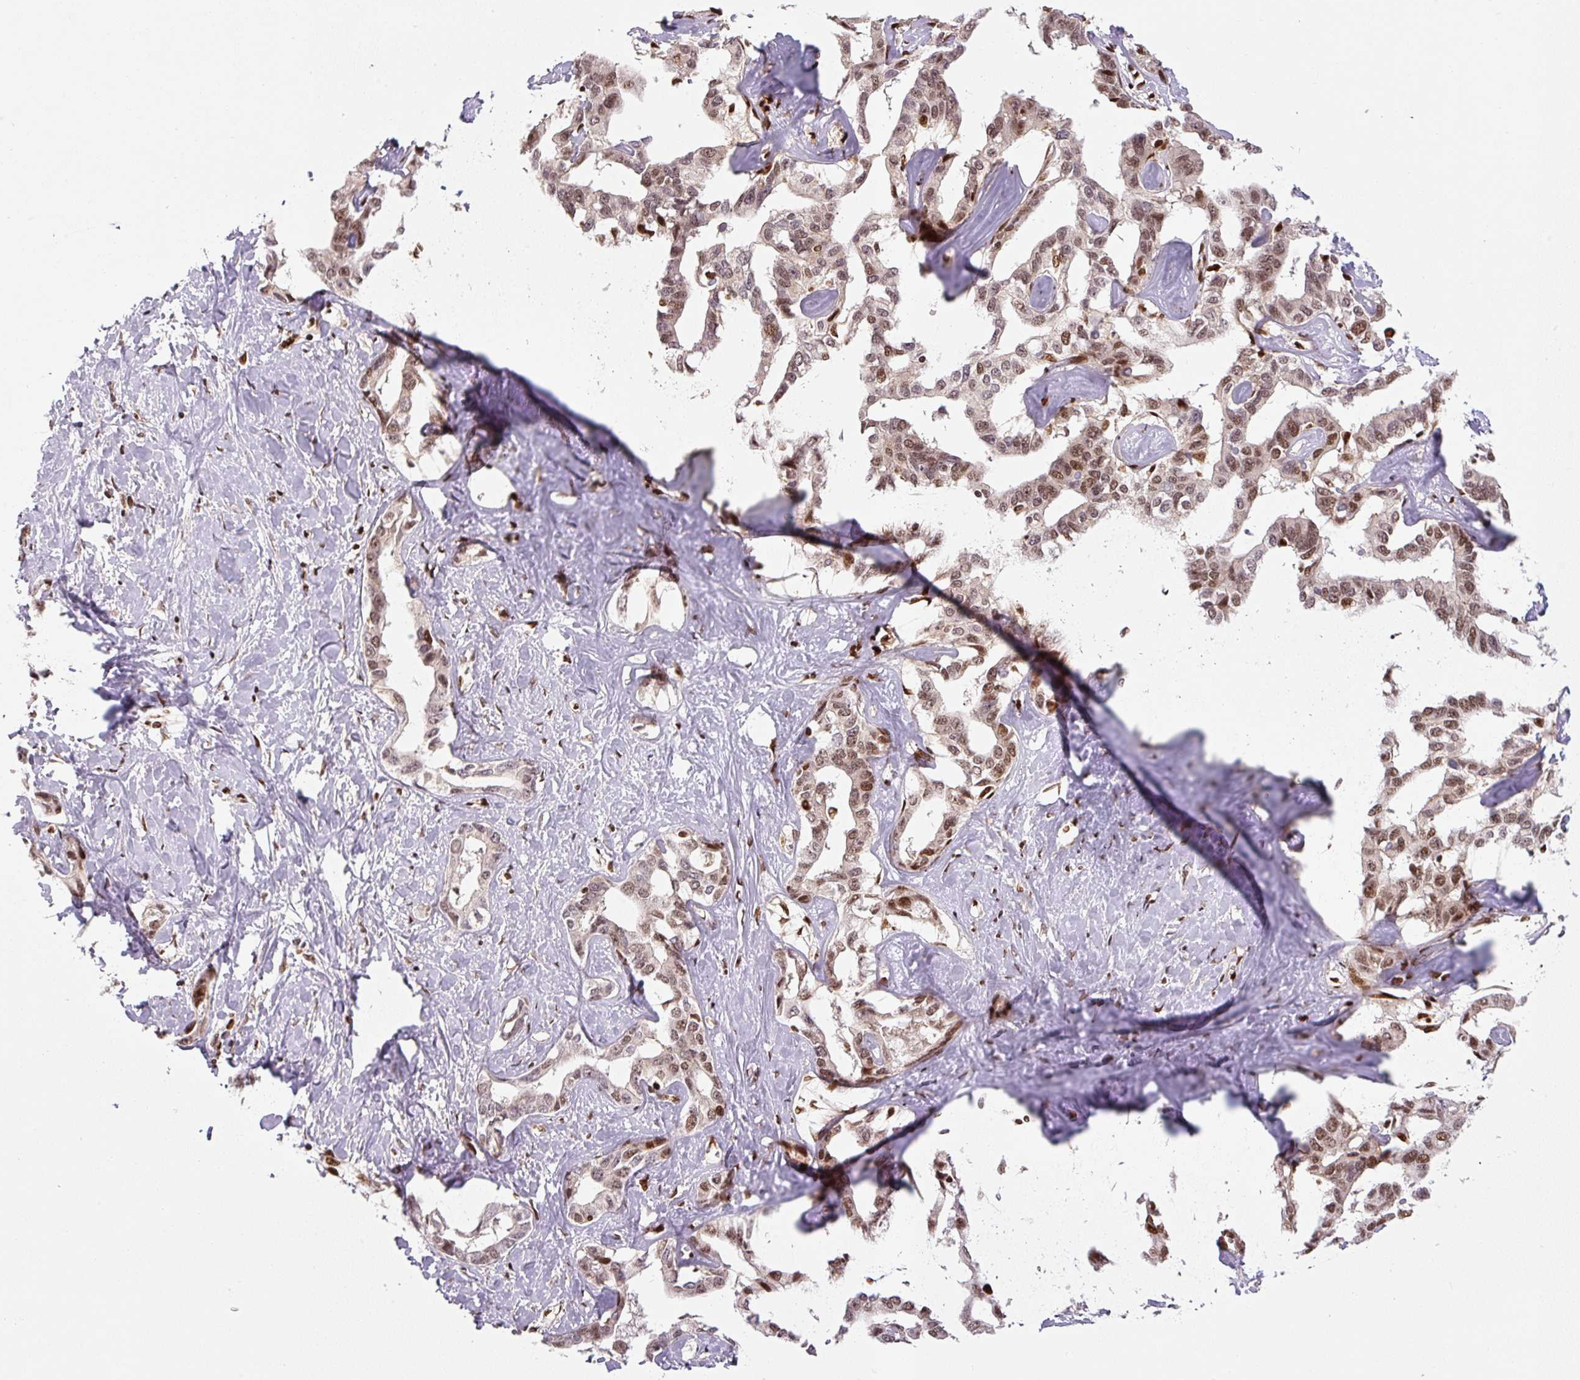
{"staining": {"intensity": "moderate", "quantity": ">75%", "location": "nuclear"}, "tissue": "liver cancer", "cell_type": "Tumor cells", "image_type": "cancer", "snomed": [{"axis": "morphology", "description": "Cholangiocarcinoma"}, {"axis": "topography", "description": "Liver"}], "caption": "Moderate nuclear staining for a protein is present in about >75% of tumor cells of liver cholangiocarcinoma using IHC.", "gene": "PYDC2", "patient": {"sex": "male", "age": 59}}